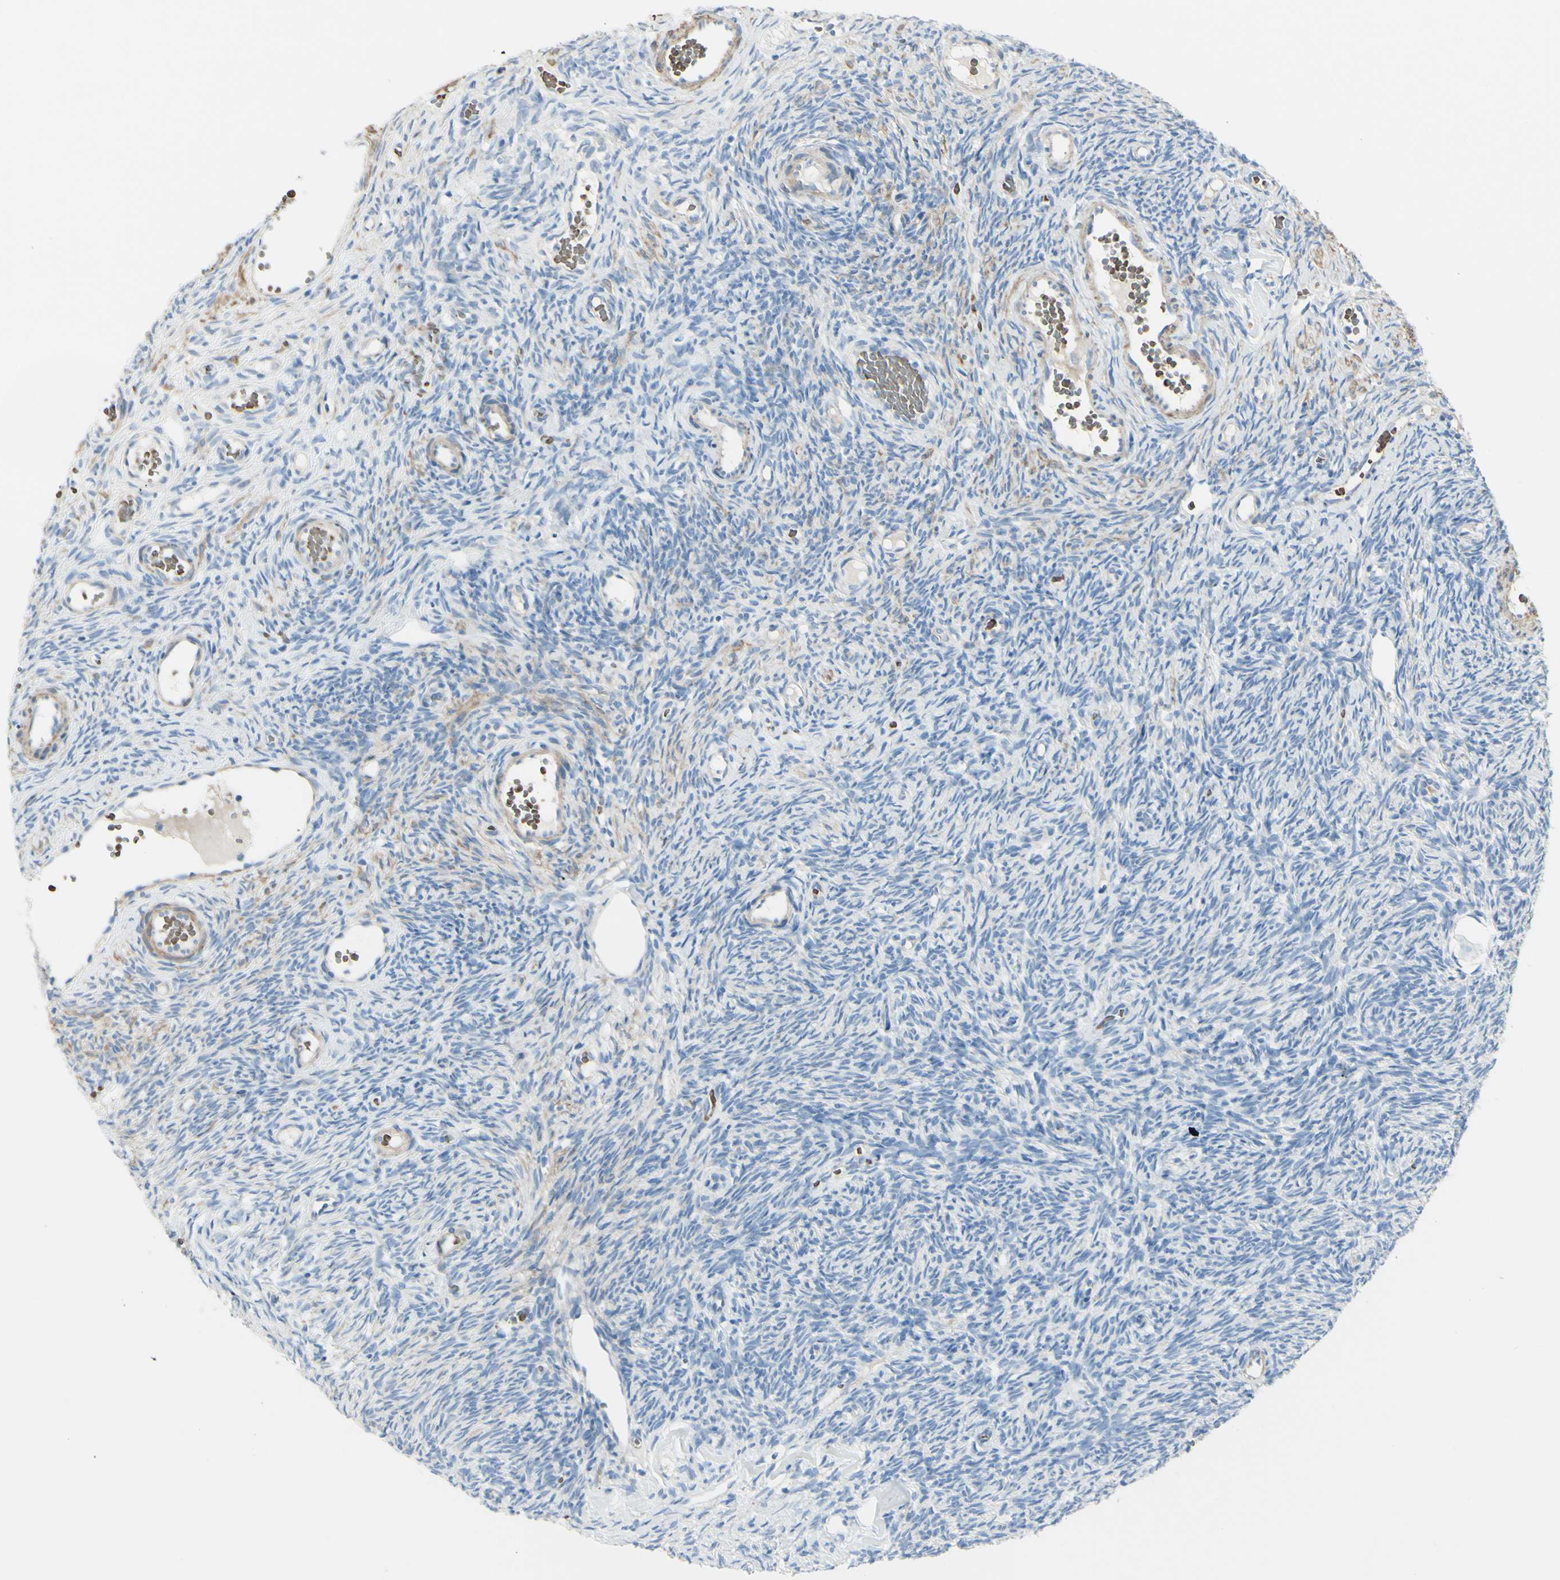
{"staining": {"intensity": "weak", "quantity": "<25%", "location": "cytoplasmic/membranous"}, "tissue": "ovary", "cell_type": "Ovarian stroma cells", "image_type": "normal", "snomed": [{"axis": "morphology", "description": "Normal tissue, NOS"}, {"axis": "topography", "description": "Ovary"}], "caption": "Micrograph shows no significant protein positivity in ovarian stroma cells of benign ovary.", "gene": "NCBP2L", "patient": {"sex": "female", "age": 35}}